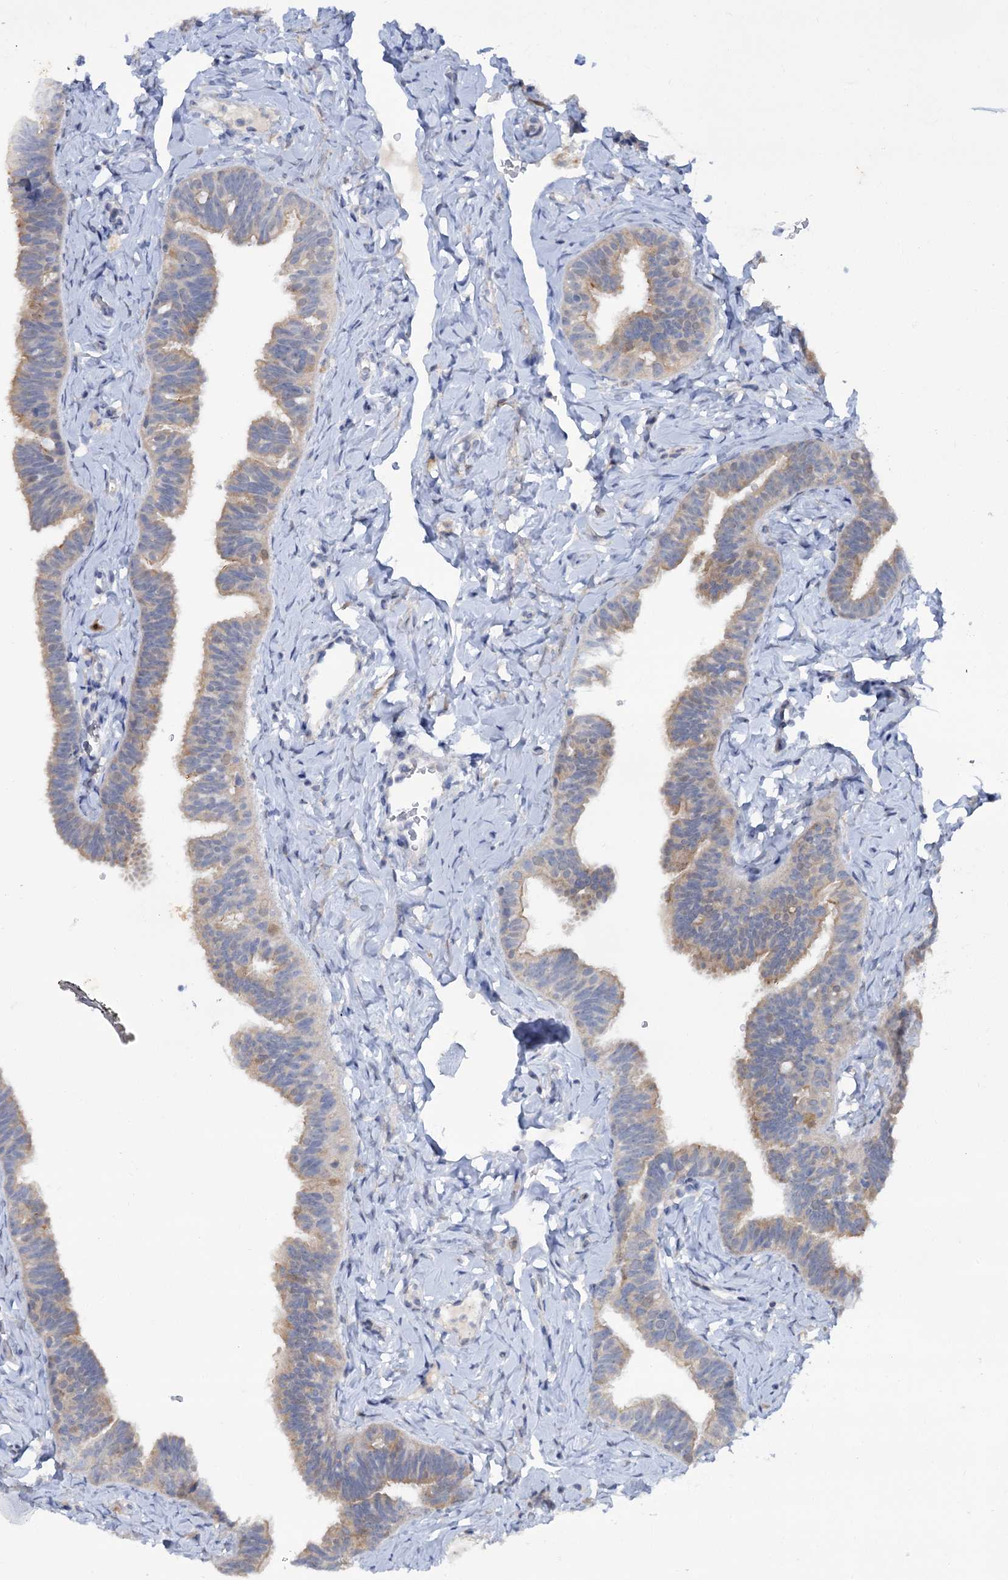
{"staining": {"intensity": "weak", "quantity": "25%-75%", "location": "cytoplasmic/membranous"}, "tissue": "fallopian tube", "cell_type": "Glandular cells", "image_type": "normal", "snomed": [{"axis": "morphology", "description": "Normal tissue, NOS"}, {"axis": "topography", "description": "Fallopian tube"}], "caption": "The micrograph shows a brown stain indicating the presence of a protein in the cytoplasmic/membranous of glandular cells in fallopian tube.", "gene": "MID1IP1", "patient": {"sex": "female", "age": 65}}